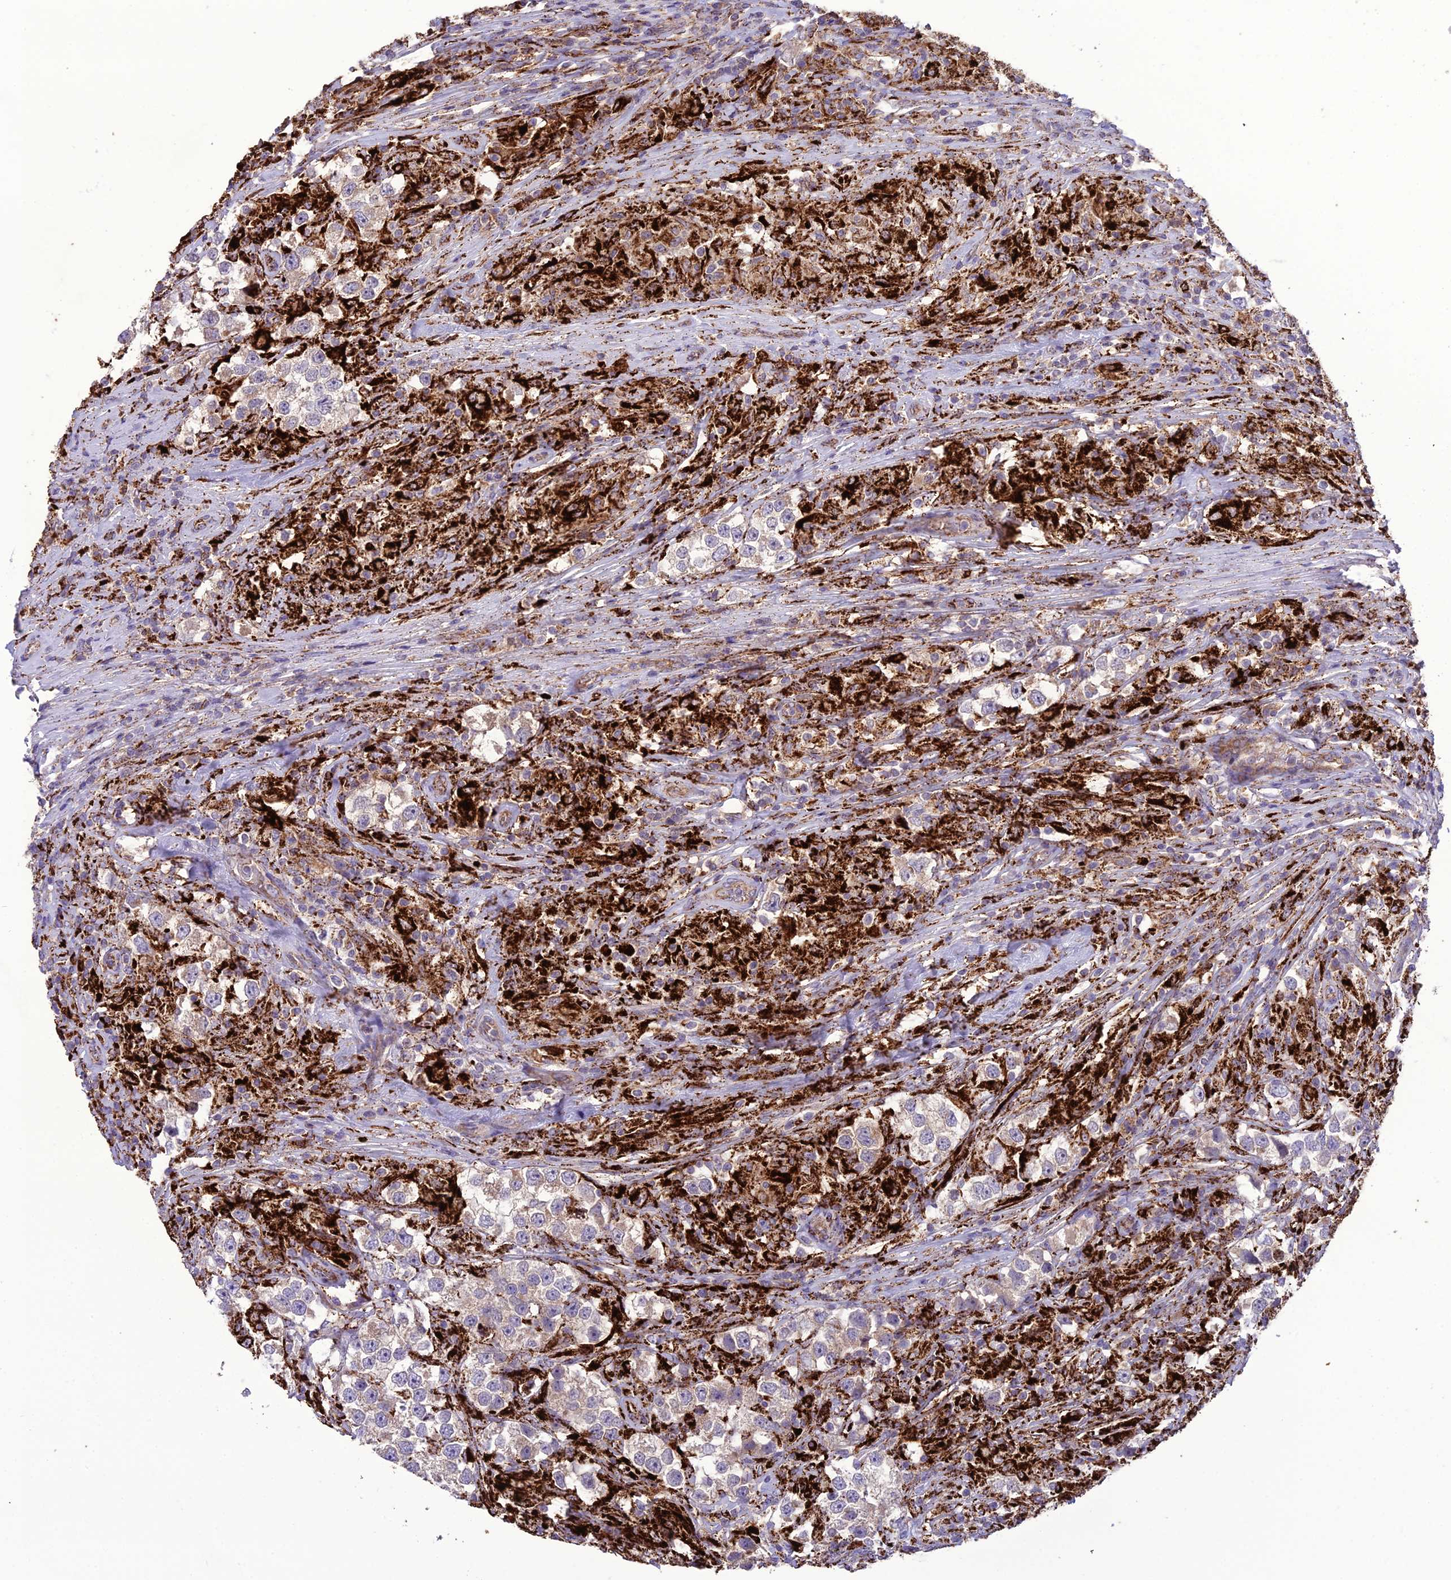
{"staining": {"intensity": "weak", "quantity": "25%-75%", "location": "cytoplasmic/membranous"}, "tissue": "testis cancer", "cell_type": "Tumor cells", "image_type": "cancer", "snomed": [{"axis": "morphology", "description": "Seminoma, NOS"}, {"axis": "topography", "description": "Testis"}], "caption": "Immunohistochemical staining of human seminoma (testis) demonstrates weak cytoplasmic/membranous protein staining in about 25%-75% of tumor cells. The staining is performed using DAB (3,3'-diaminobenzidine) brown chromogen to label protein expression. The nuclei are counter-stained blue using hematoxylin.", "gene": "TBC1D24", "patient": {"sex": "male", "age": 46}}